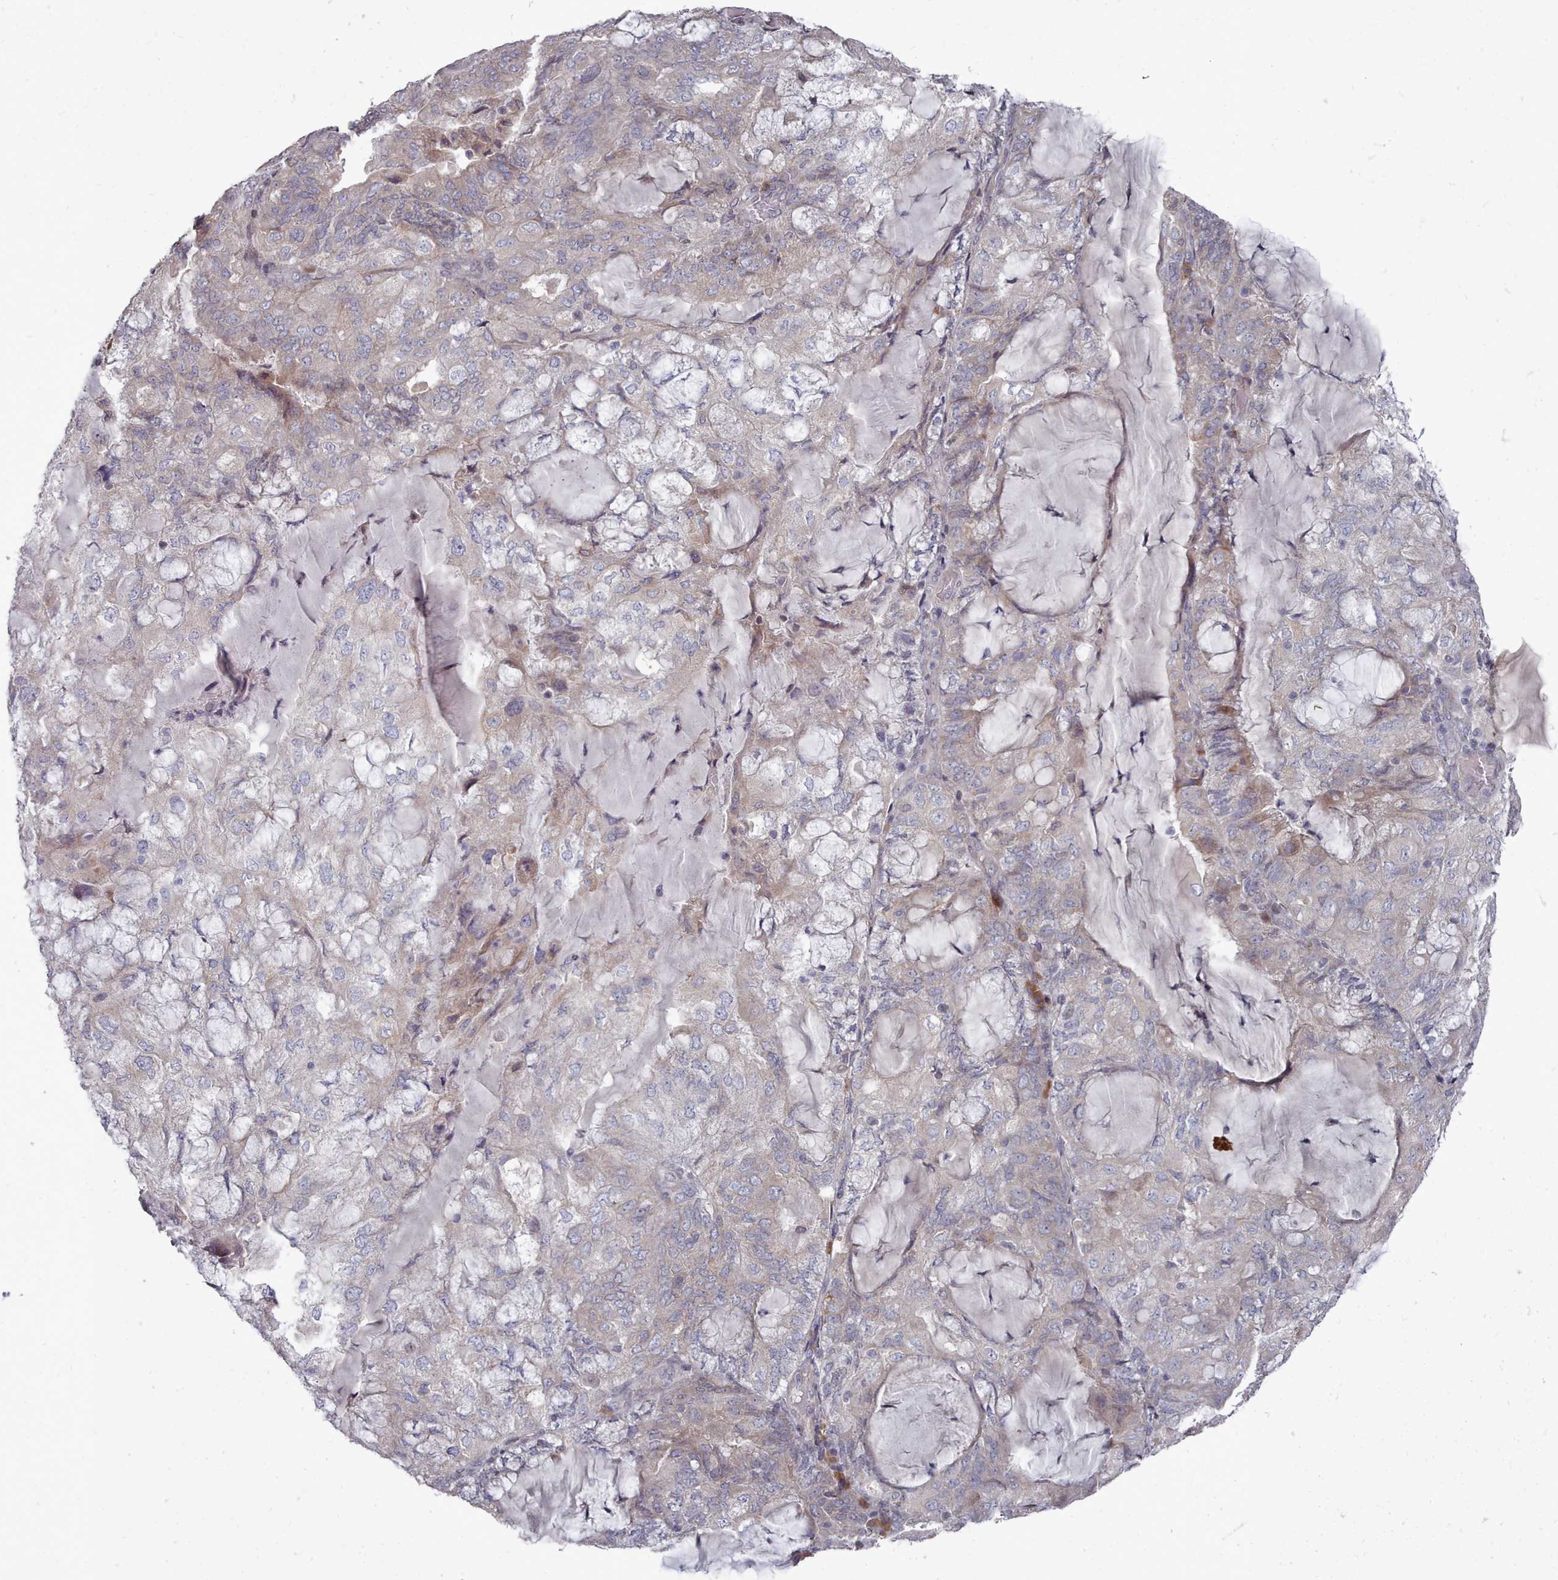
{"staining": {"intensity": "weak", "quantity": "<25%", "location": "cytoplasmic/membranous"}, "tissue": "endometrial cancer", "cell_type": "Tumor cells", "image_type": "cancer", "snomed": [{"axis": "morphology", "description": "Adenocarcinoma, NOS"}, {"axis": "topography", "description": "Endometrium"}], "caption": "Tumor cells show no significant protein positivity in endometrial adenocarcinoma.", "gene": "ACKR3", "patient": {"sex": "female", "age": 81}}